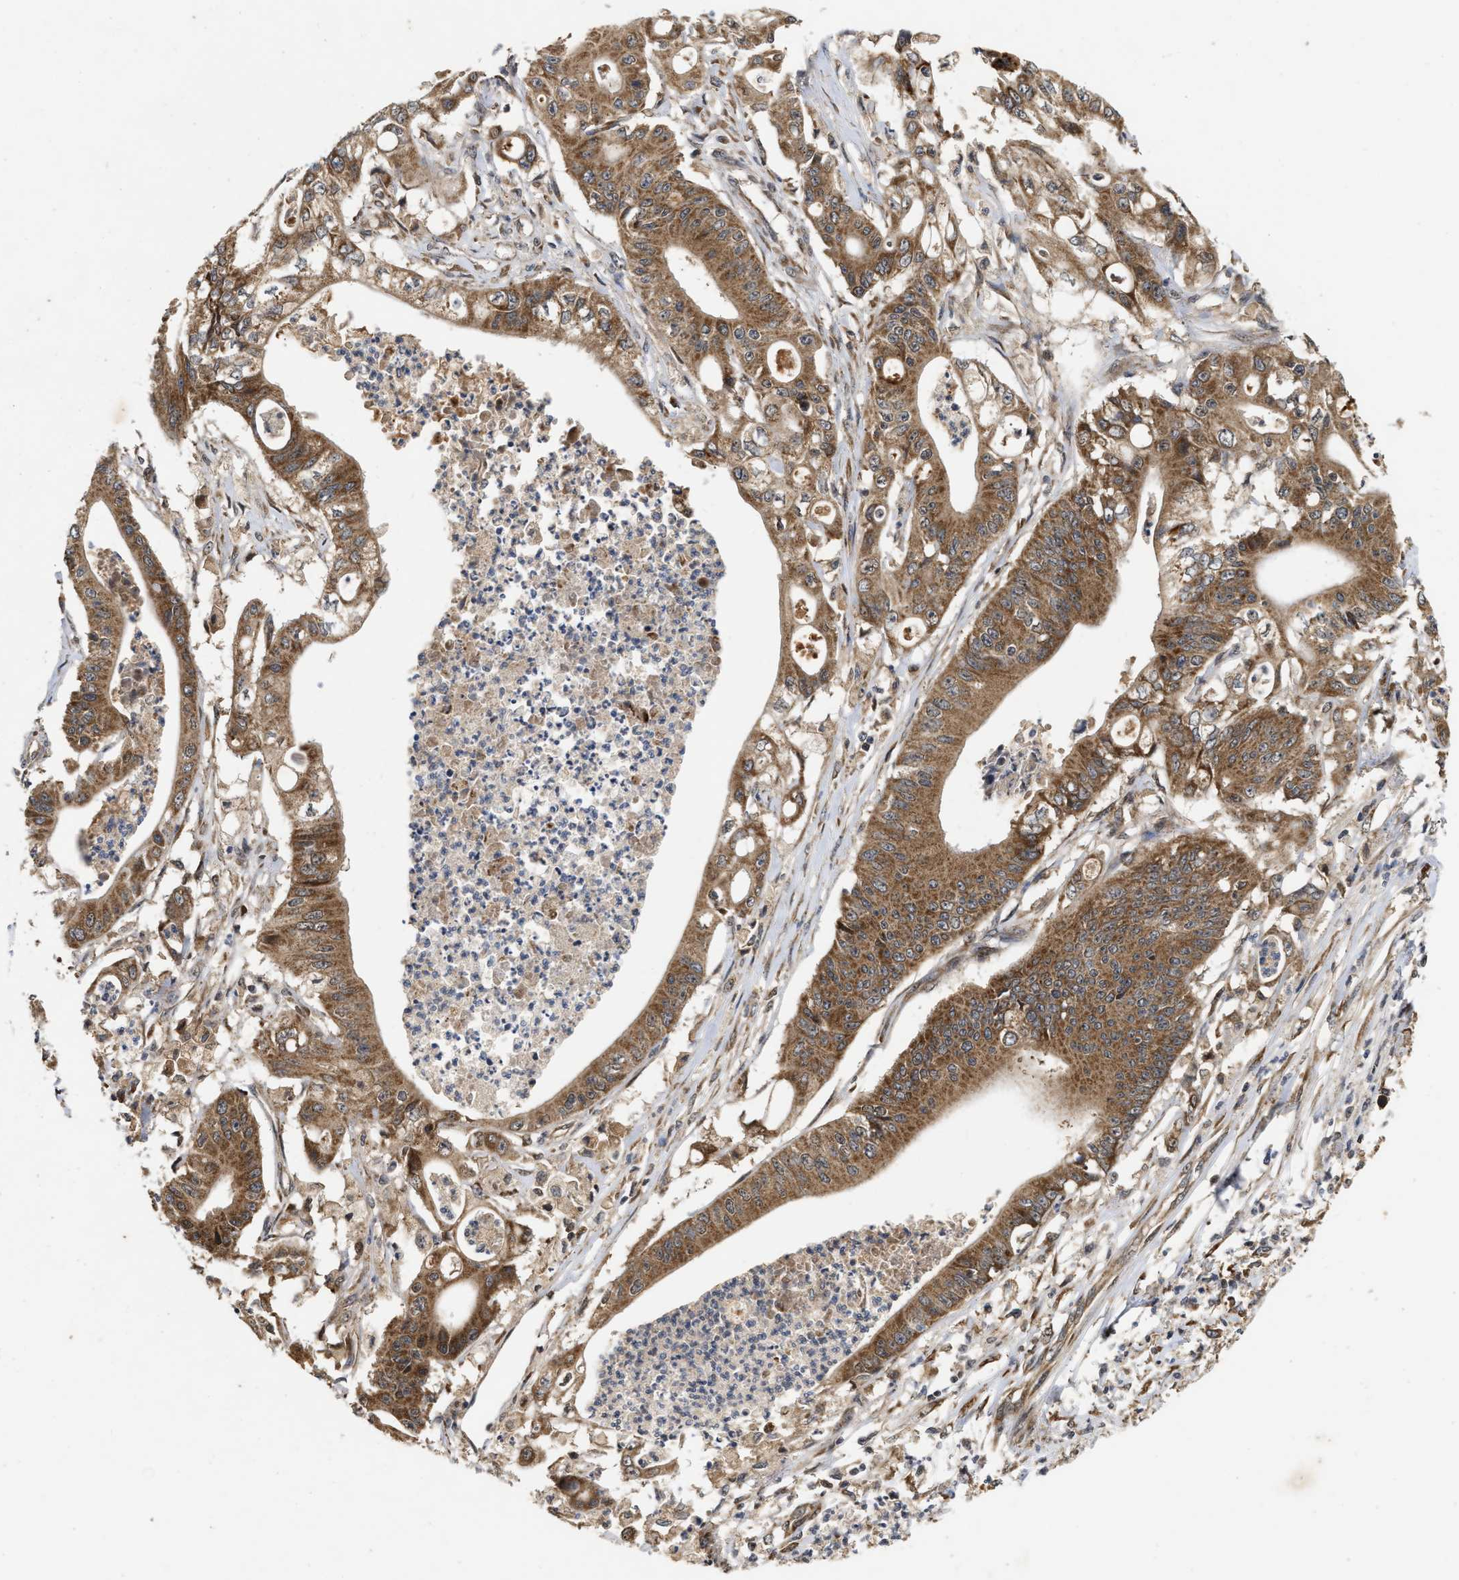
{"staining": {"intensity": "moderate", "quantity": ">75%", "location": "cytoplasmic/membranous"}, "tissue": "pancreatic cancer", "cell_type": "Tumor cells", "image_type": "cancer", "snomed": [{"axis": "morphology", "description": "Normal tissue, NOS"}, {"axis": "topography", "description": "Lymph node"}], "caption": "Tumor cells reveal medium levels of moderate cytoplasmic/membranous staining in approximately >75% of cells in pancreatic cancer.", "gene": "CFLAR", "patient": {"sex": "male", "age": 62}}